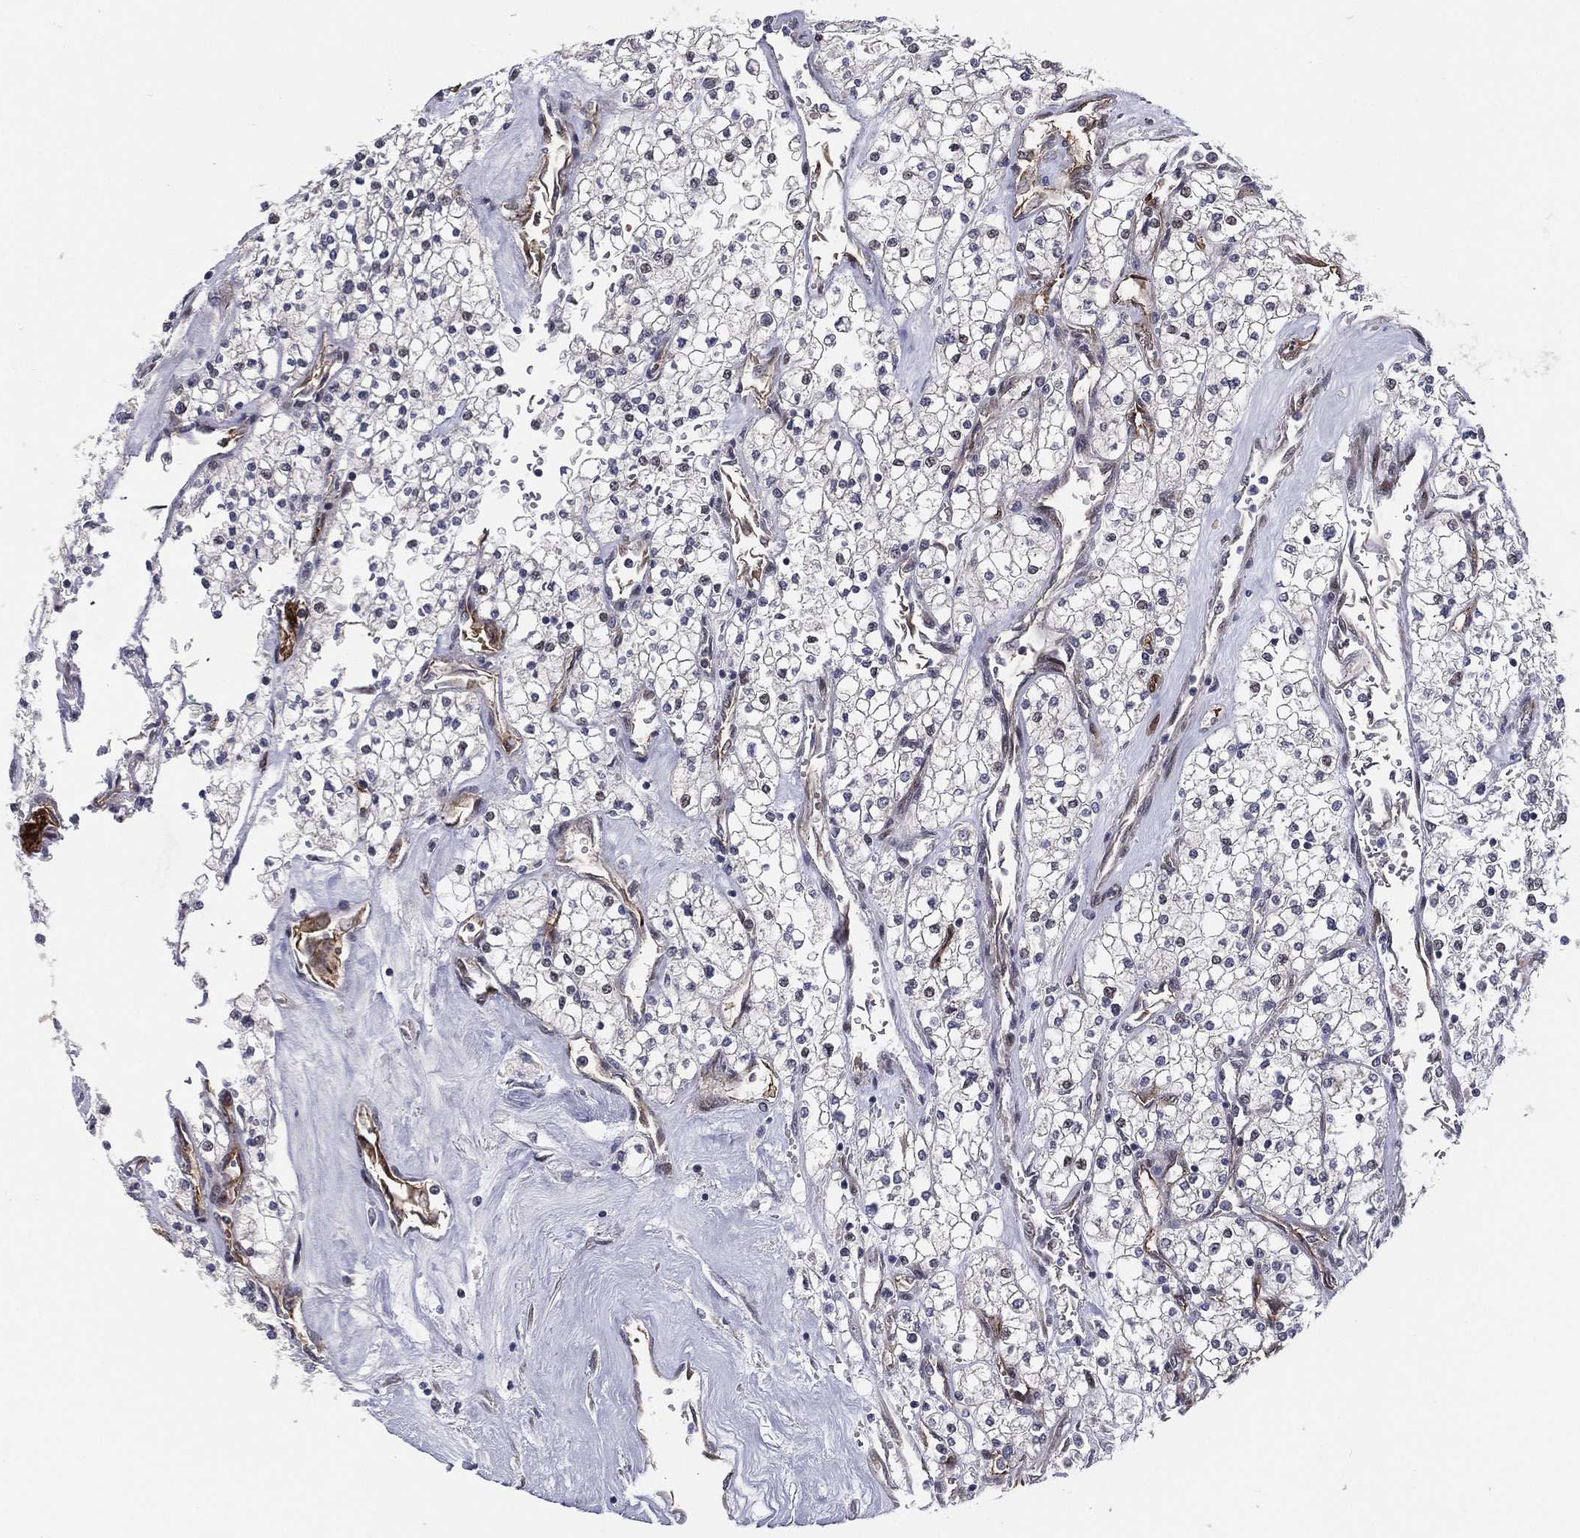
{"staining": {"intensity": "negative", "quantity": "none", "location": "none"}, "tissue": "renal cancer", "cell_type": "Tumor cells", "image_type": "cancer", "snomed": [{"axis": "morphology", "description": "Adenocarcinoma, NOS"}, {"axis": "topography", "description": "Kidney"}], "caption": "Renal cancer (adenocarcinoma) was stained to show a protein in brown. There is no significant positivity in tumor cells.", "gene": "UTP14A", "patient": {"sex": "male", "age": 80}}